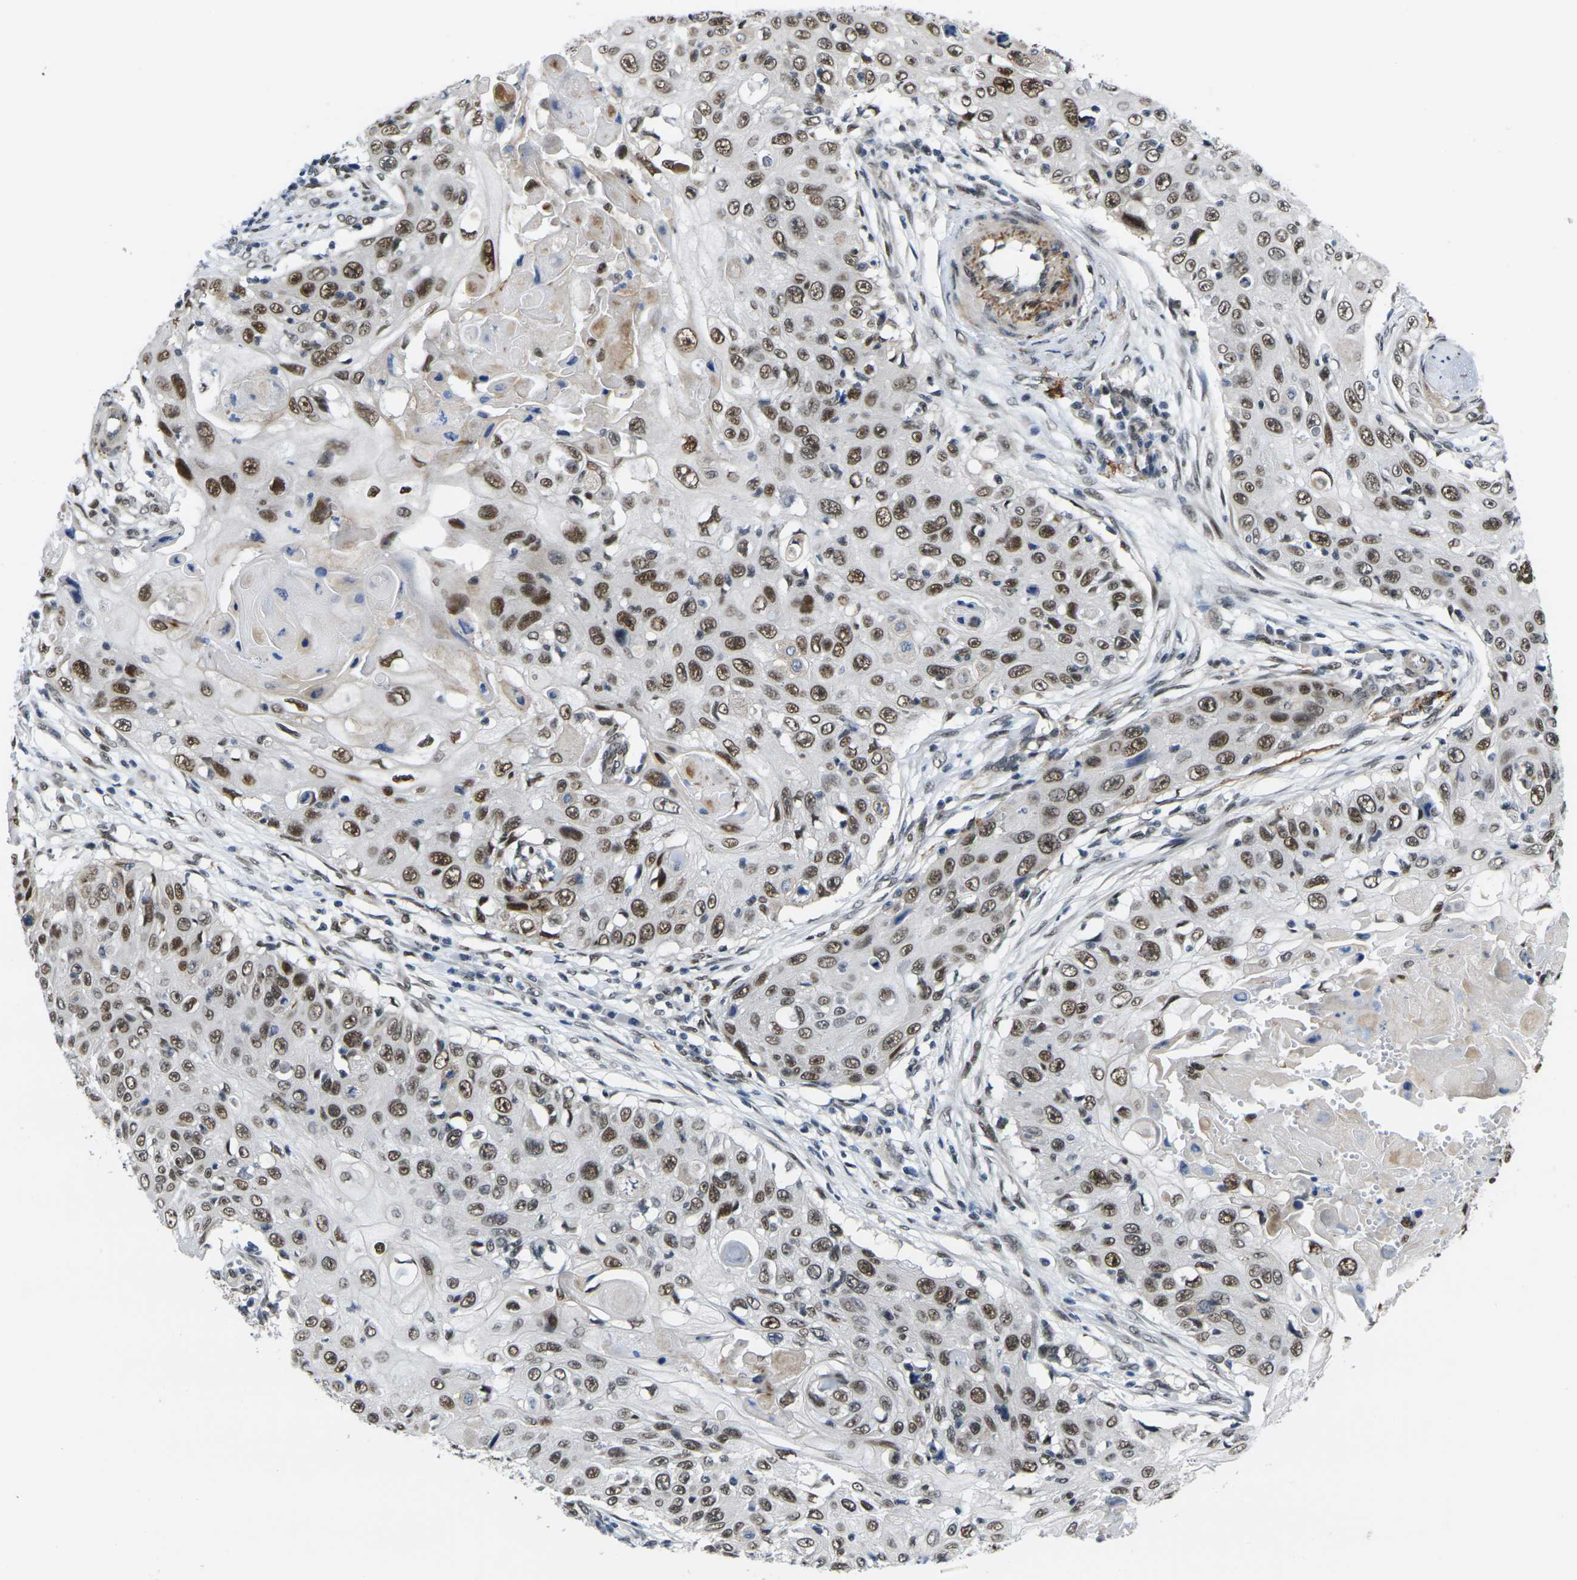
{"staining": {"intensity": "moderate", "quantity": ">75%", "location": "nuclear"}, "tissue": "skin cancer", "cell_type": "Tumor cells", "image_type": "cancer", "snomed": [{"axis": "morphology", "description": "Squamous cell carcinoma, NOS"}, {"axis": "topography", "description": "Skin"}], "caption": "Moderate nuclear positivity for a protein is appreciated in about >75% of tumor cells of squamous cell carcinoma (skin) using immunohistochemistry (IHC).", "gene": "RBM7", "patient": {"sex": "male", "age": 86}}